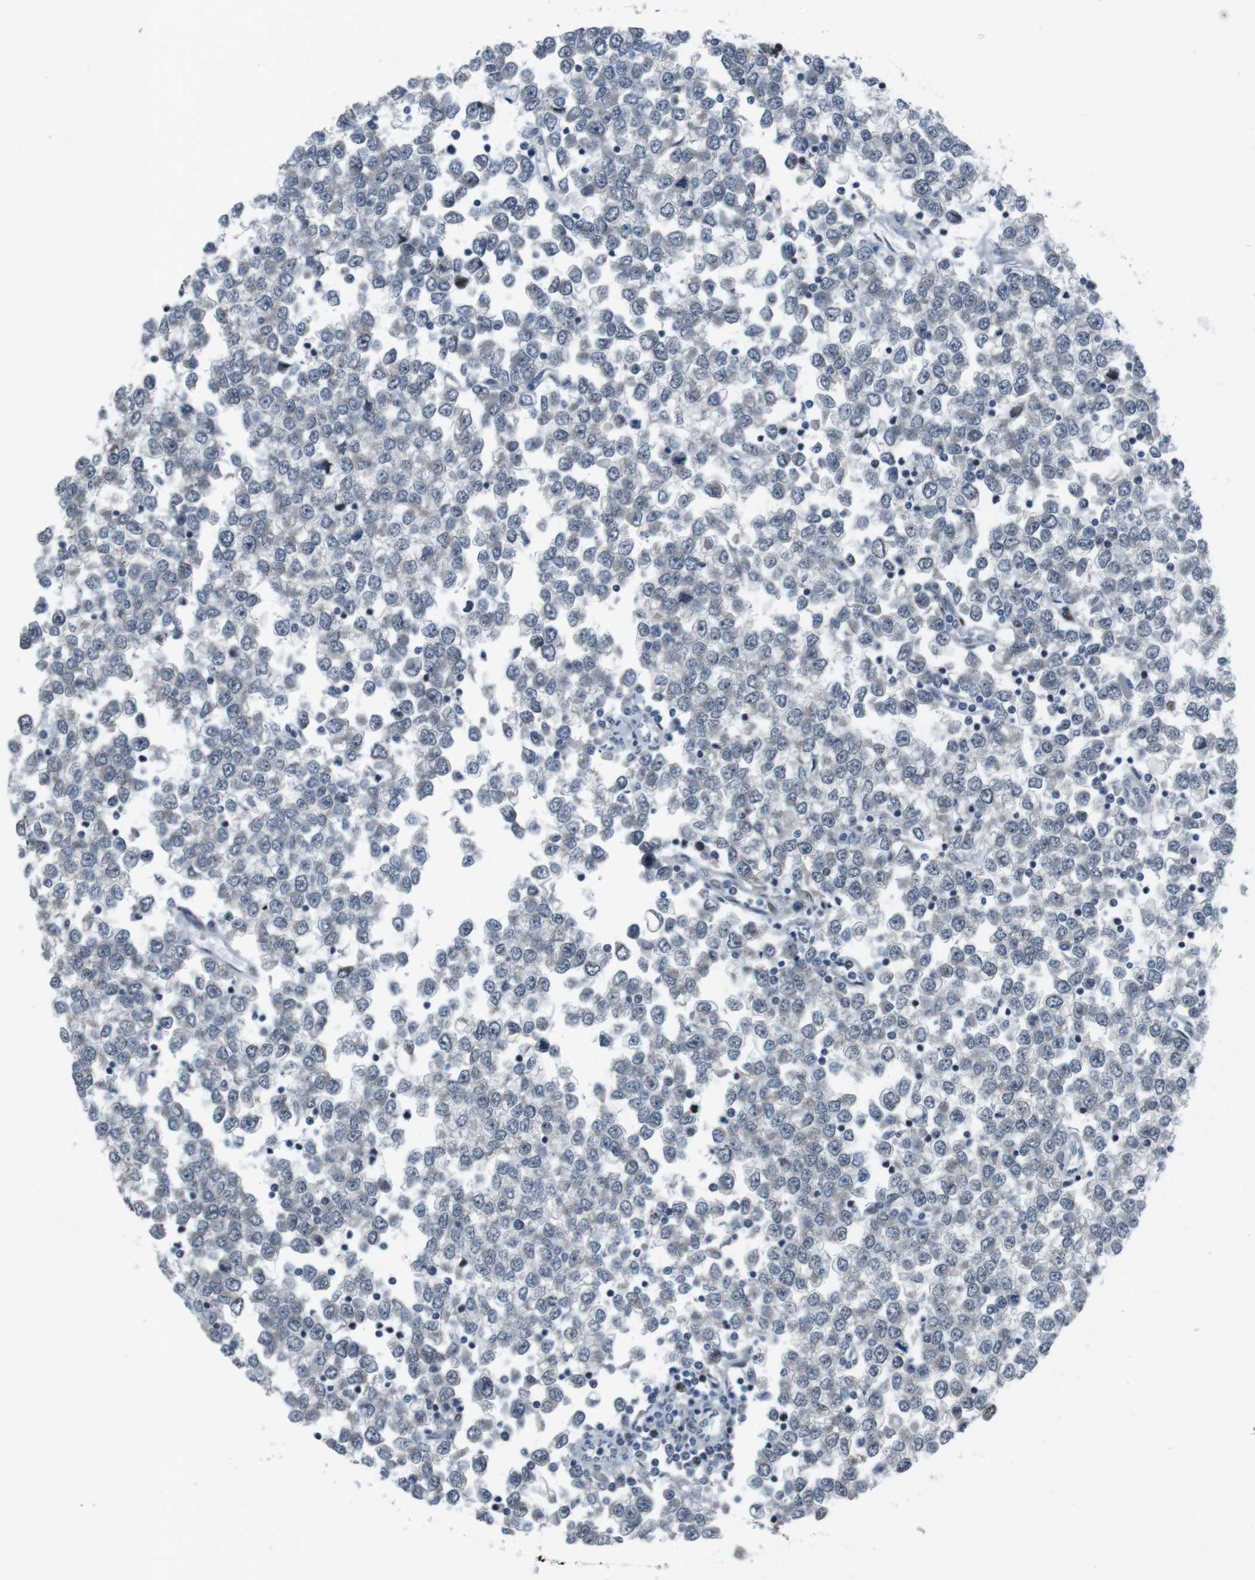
{"staining": {"intensity": "negative", "quantity": "none", "location": "none"}, "tissue": "testis cancer", "cell_type": "Tumor cells", "image_type": "cancer", "snomed": [{"axis": "morphology", "description": "Seminoma, NOS"}, {"axis": "topography", "description": "Testis"}], "caption": "A histopathology image of testis seminoma stained for a protein demonstrates no brown staining in tumor cells.", "gene": "PBRM1", "patient": {"sex": "male", "age": 65}}